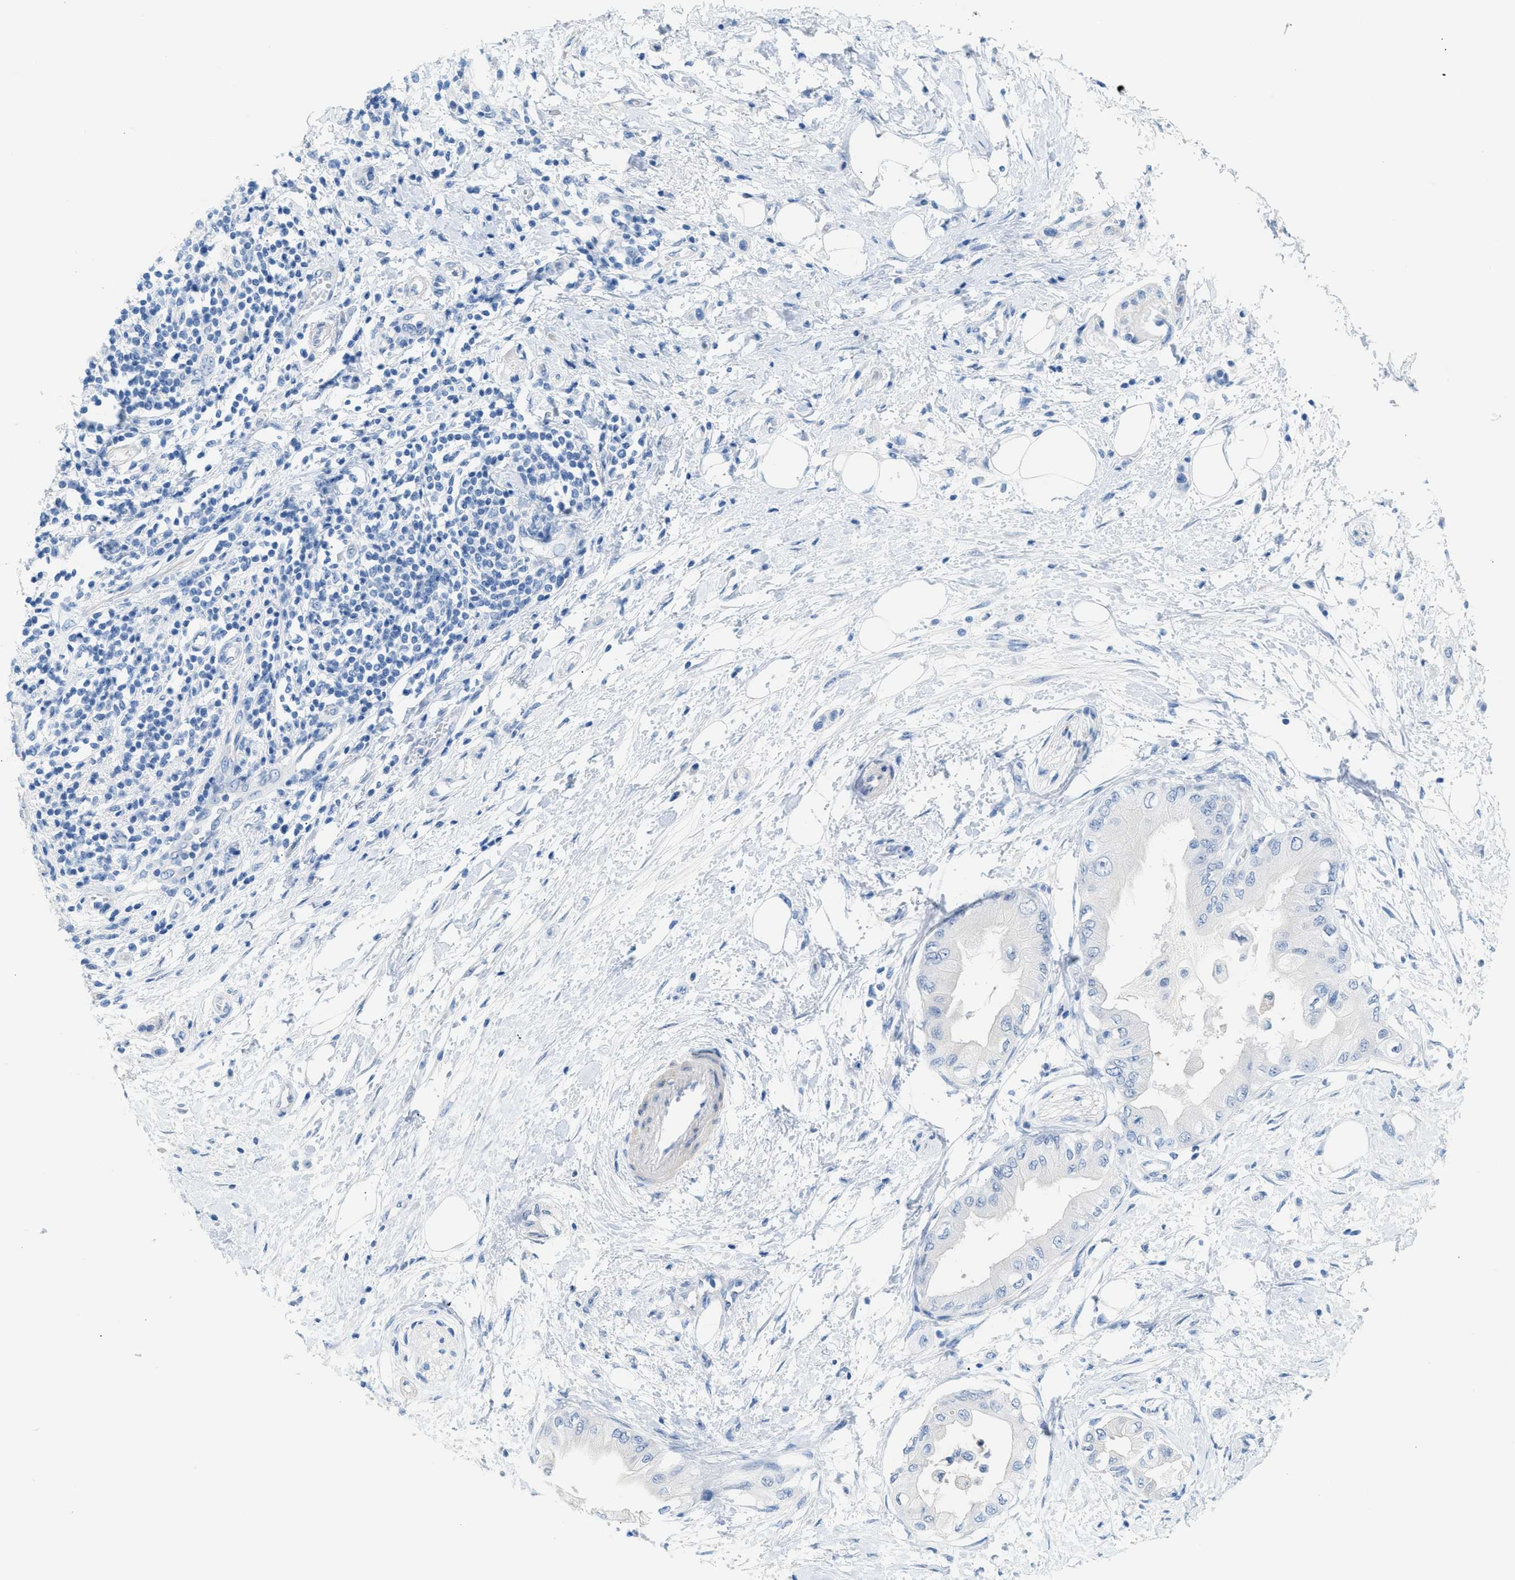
{"staining": {"intensity": "negative", "quantity": "none", "location": "none"}, "tissue": "pancreatic cancer", "cell_type": "Tumor cells", "image_type": "cancer", "snomed": [{"axis": "morphology", "description": "Normal tissue, NOS"}, {"axis": "morphology", "description": "Adenocarcinoma, NOS"}, {"axis": "topography", "description": "Pancreas"}, {"axis": "topography", "description": "Duodenum"}], "caption": "Immunohistochemistry (IHC) photomicrograph of neoplastic tissue: human pancreatic adenocarcinoma stained with DAB reveals no significant protein expression in tumor cells. (DAB (3,3'-diaminobenzidine) IHC visualized using brightfield microscopy, high magnification).", "gene": "SPAM1", "patient": {"sex": "female", "age": 60}}